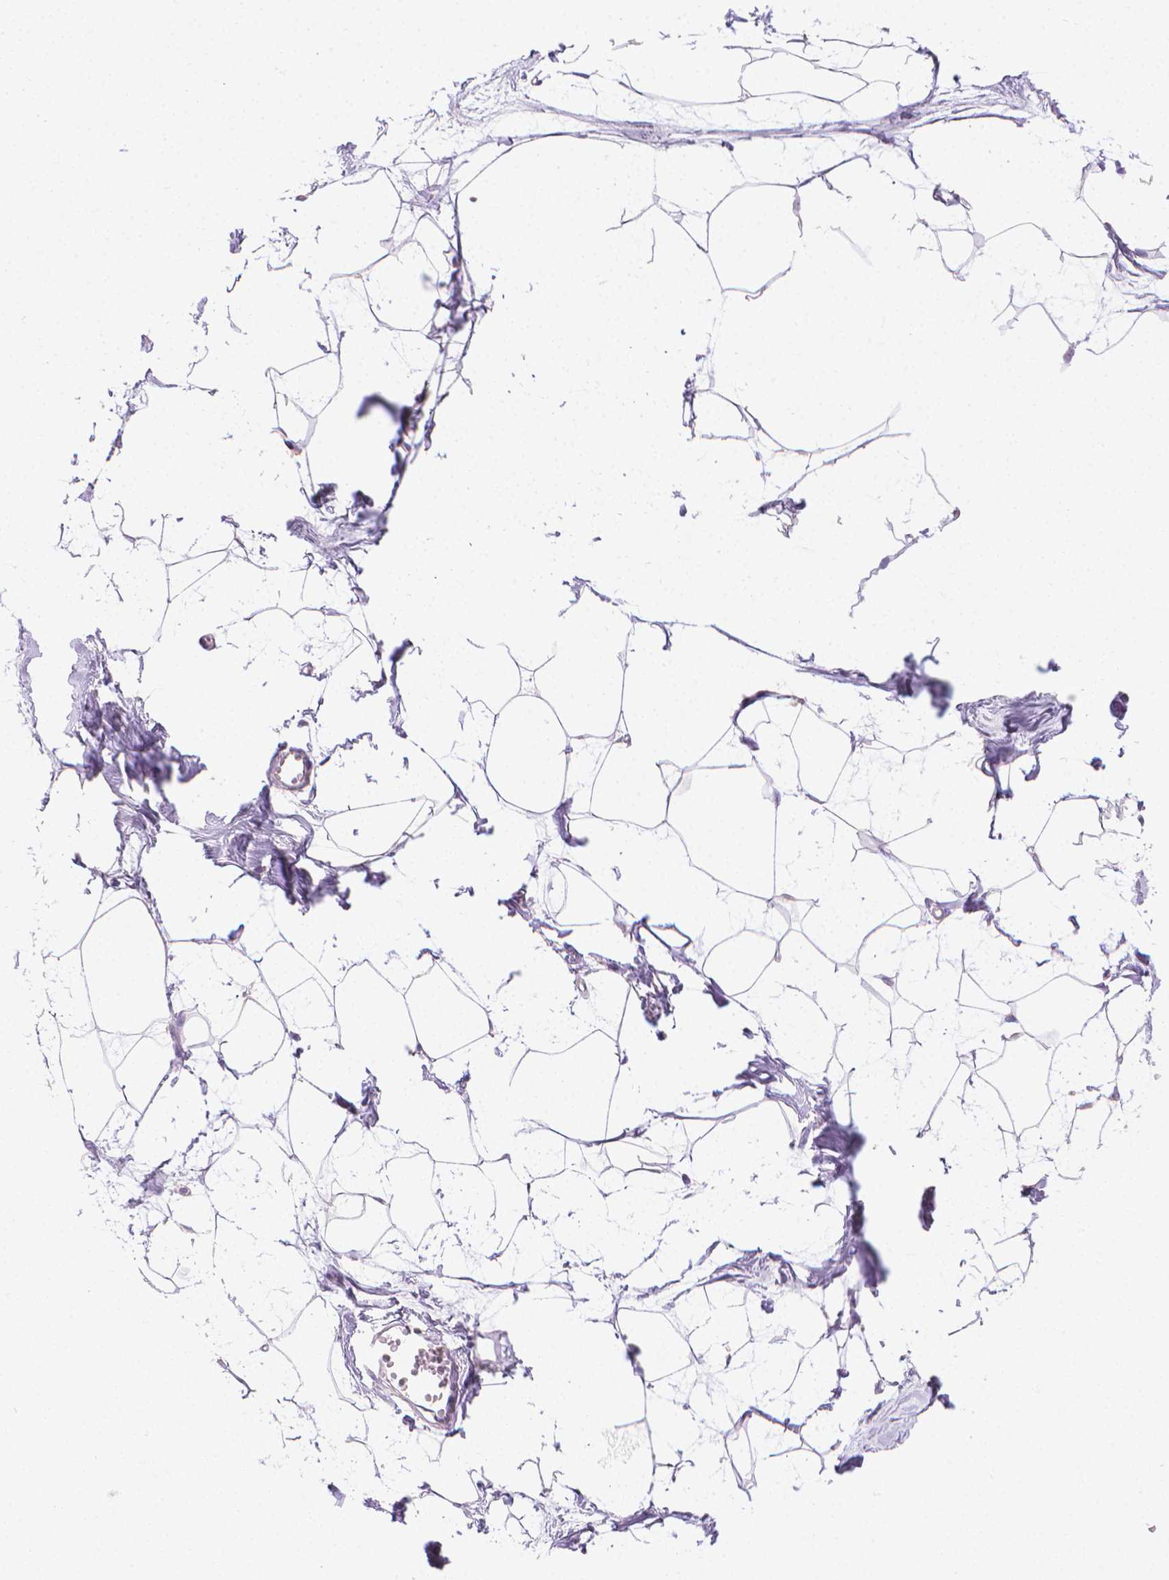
{"staining": {"intensity": "negative", "quantity": "none", "location": "none"}, "tissue": "breast", "cell_type": "Adipocytes", "image_type": "normal", "snomed": [{"axis": "morphology", "description": "Normal tissue, NOS"}, {"axis": "topography", "description": "Breast"}], "caption": "Immunohistochemistry (IHC) of normal human breast displays no expression in adipocytes.", "gene": "PNMA2", "patient": {"sex": "female", "age": 45}}